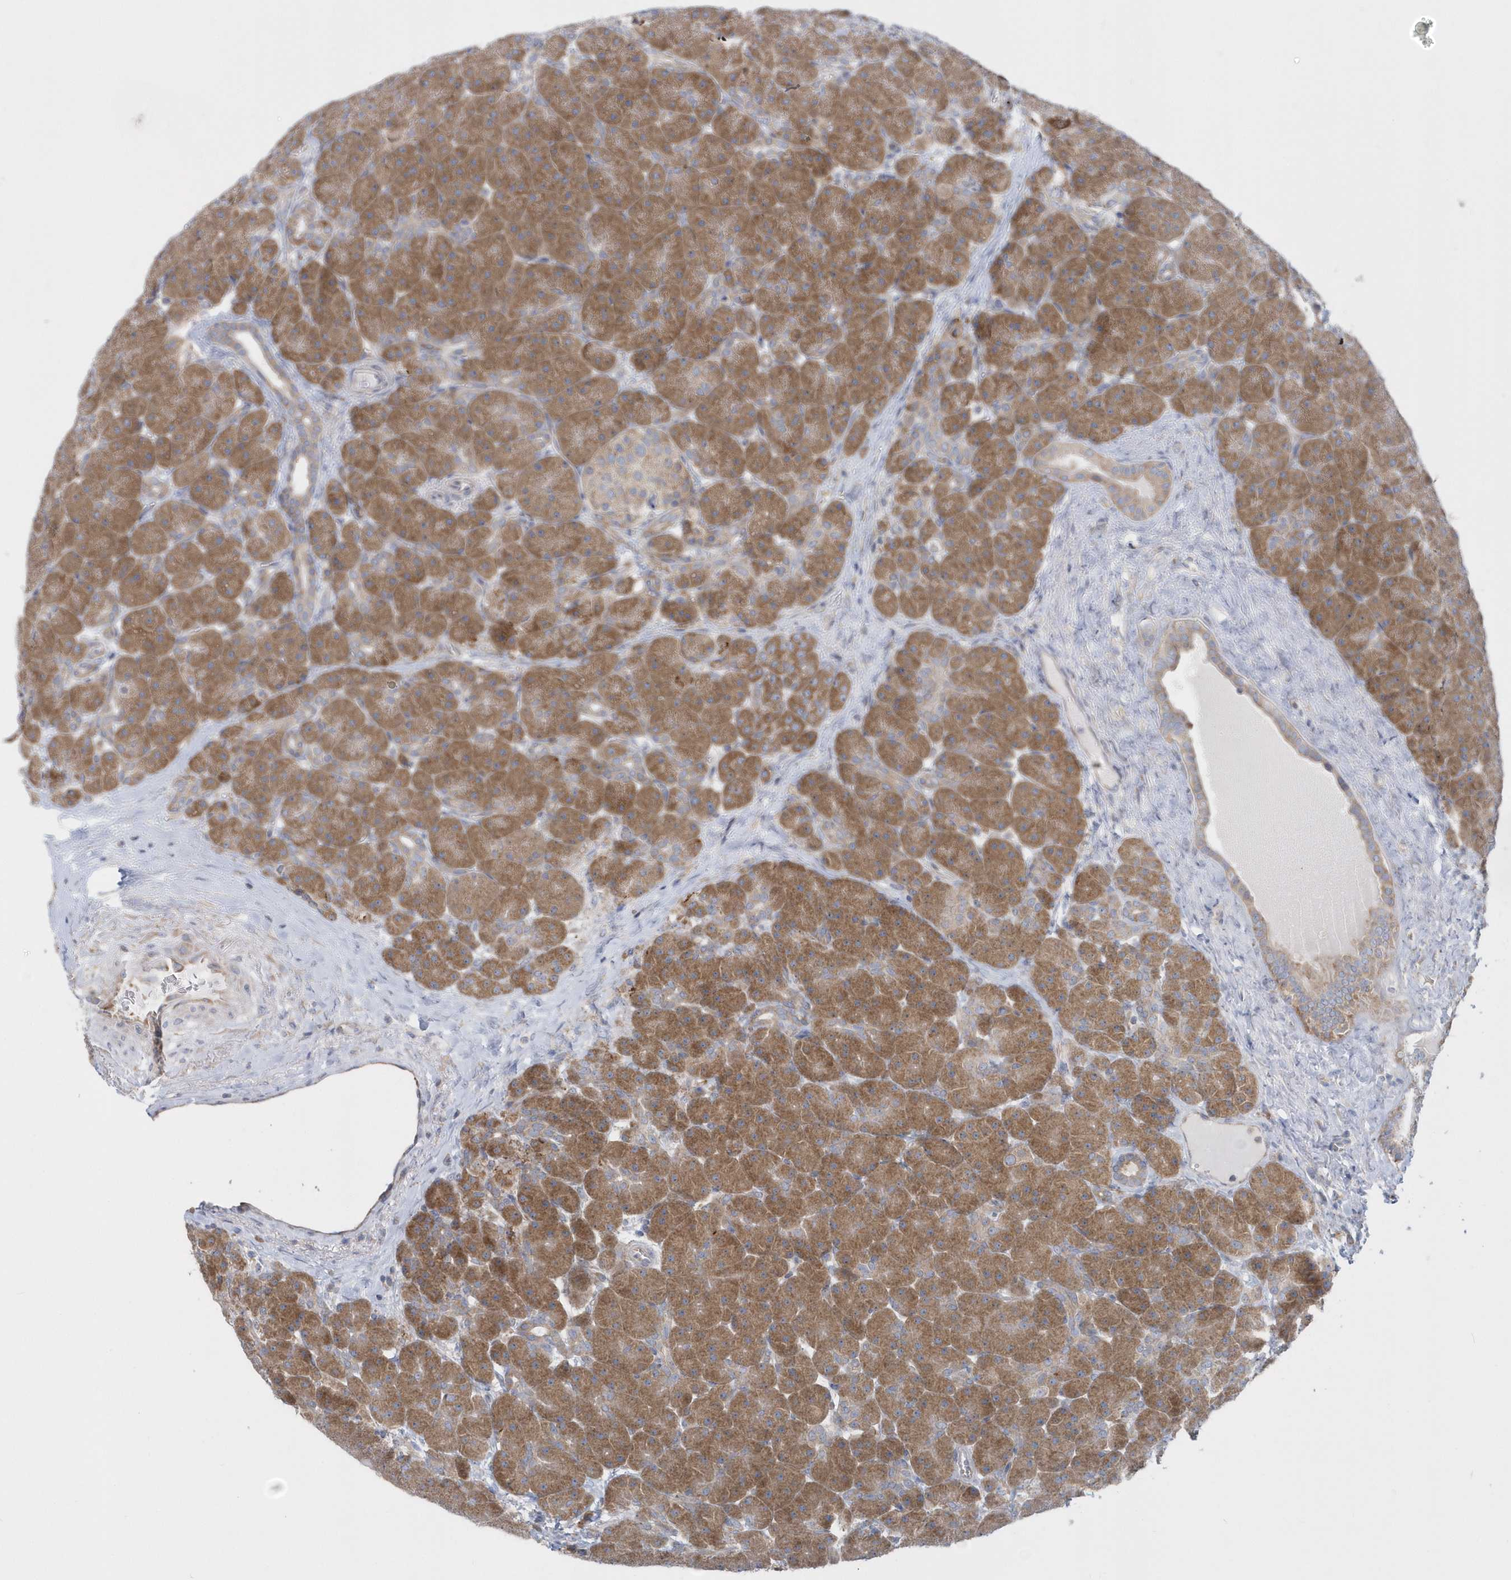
{"staining": {"intensity": "moderate", "quantity": ">75%", "location": "cytoplasmic/membranous"}, "tissue": "pancreas", "cell_type": "Exocrine glandular cells", "image_type": "normal", "snomed": [{"axis": "morphology", "description": "Normal tissue, NOS"}, {"axis": "topography", "description": "Pancreas"}], "caption": "This photomicrograph reveals normal pancreas stained with IHC to label a protein in brown. The cytoplasmic/membranous of exocrine glandular cells show moderate positivity for the protein. Nuclei are counter-stained blue.", "gene": "EIF3C", "patient": {"sex": "male", "age": 66}}